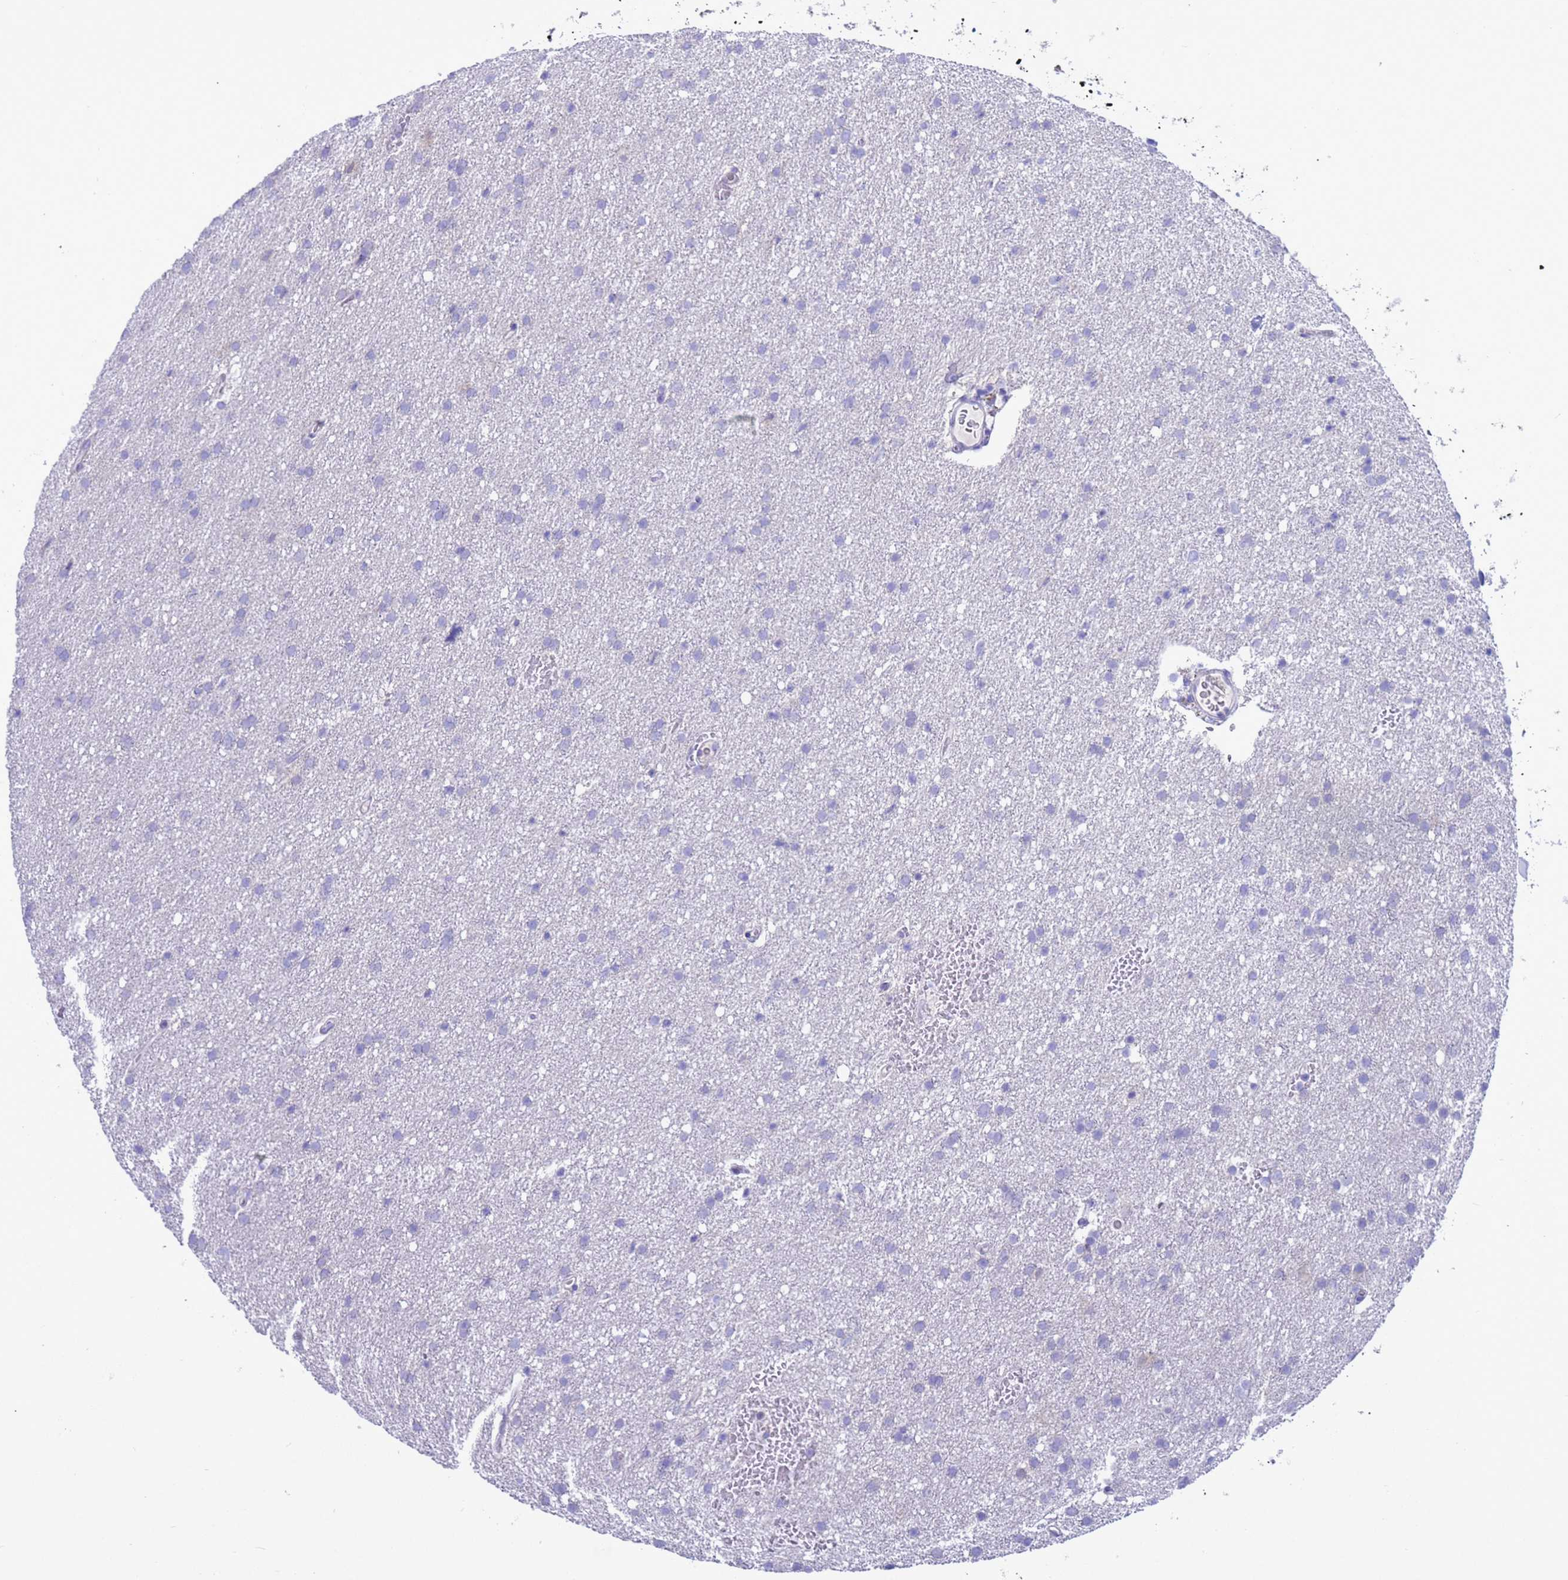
{"staining": {"intensity": "negative", "quantity": "none", "location": "none"}, "tissue": "glioma", "cell_type": "Tumor cells", "image_type": "cancer", "snomed": [{"axis": "morphology", "description": "Glioma, malignant, High grade"}, {"axis": "topography", "description": "Cerebral cortex"}], "caption": "Immunohistochemical staining of human glioma displays no significant staining in tumor cells.", "gene": "GSTM1", "patient": {"sex": "female", "age": 36}}